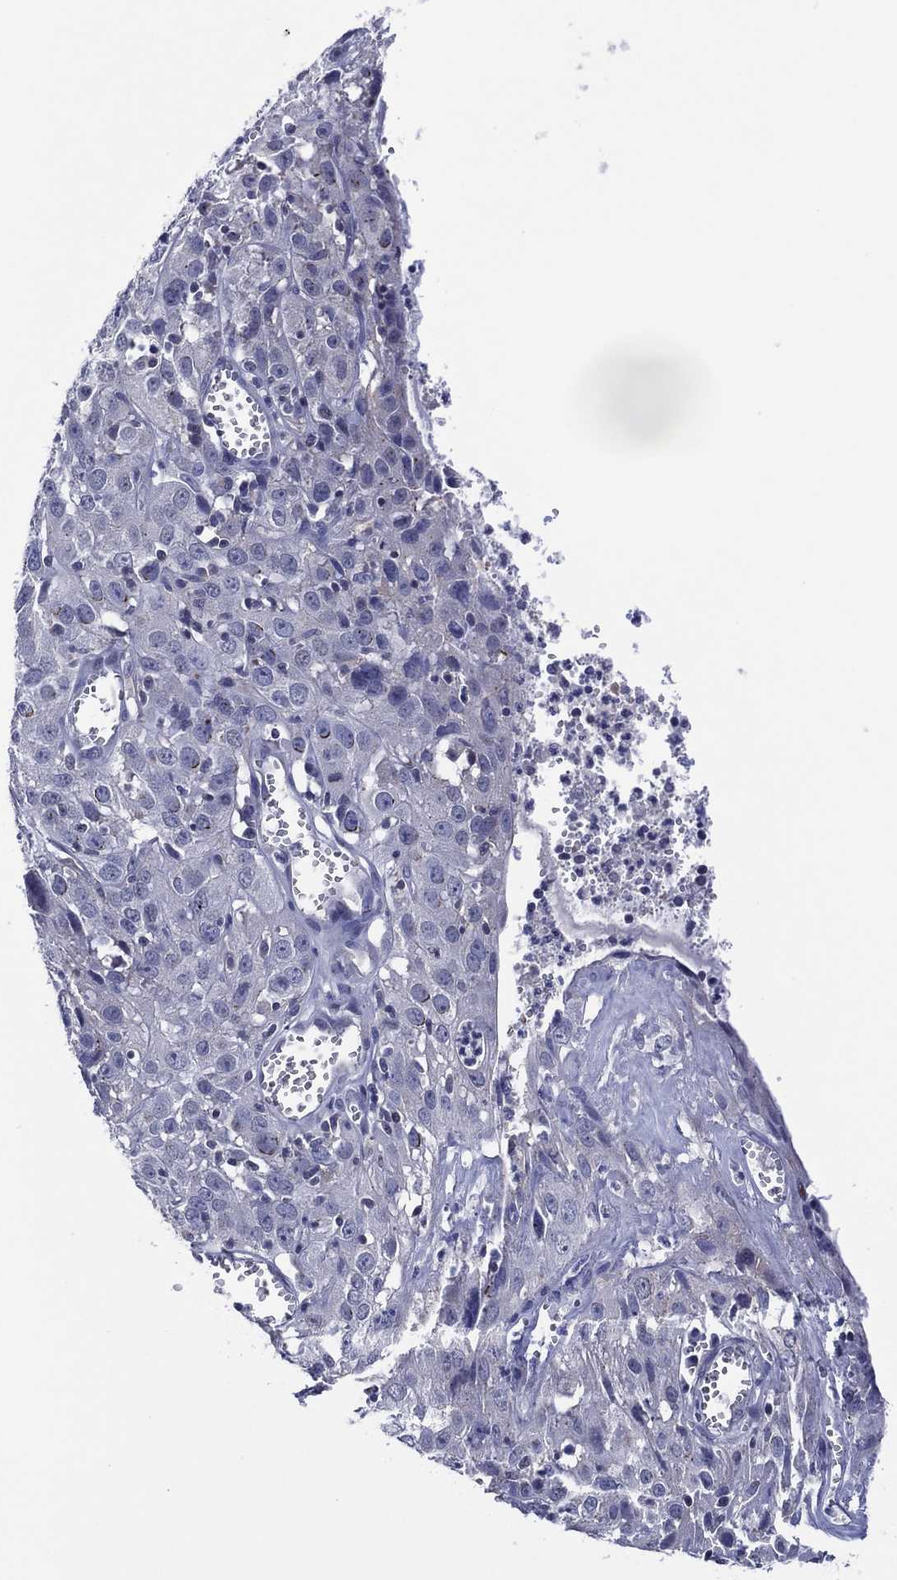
{"staining": {"intensity": "negative", "quantity": "none", "location": "none"}, "tissue": "cervical cancer", "cell_type": "Tumor cells", "image_type": "cancer", "snomed": [{"axis": "morphology", "description": "Squamous cell carcinoma, NOS"}, {"axis": "topography", "description": "Cervix"}], "caption": "There is no significant positivity in tumor cells of cervical cancer (squamous cell carcinoma).", "gene": "TRIM31", "patient": {"sex": "female", "age": 32}}